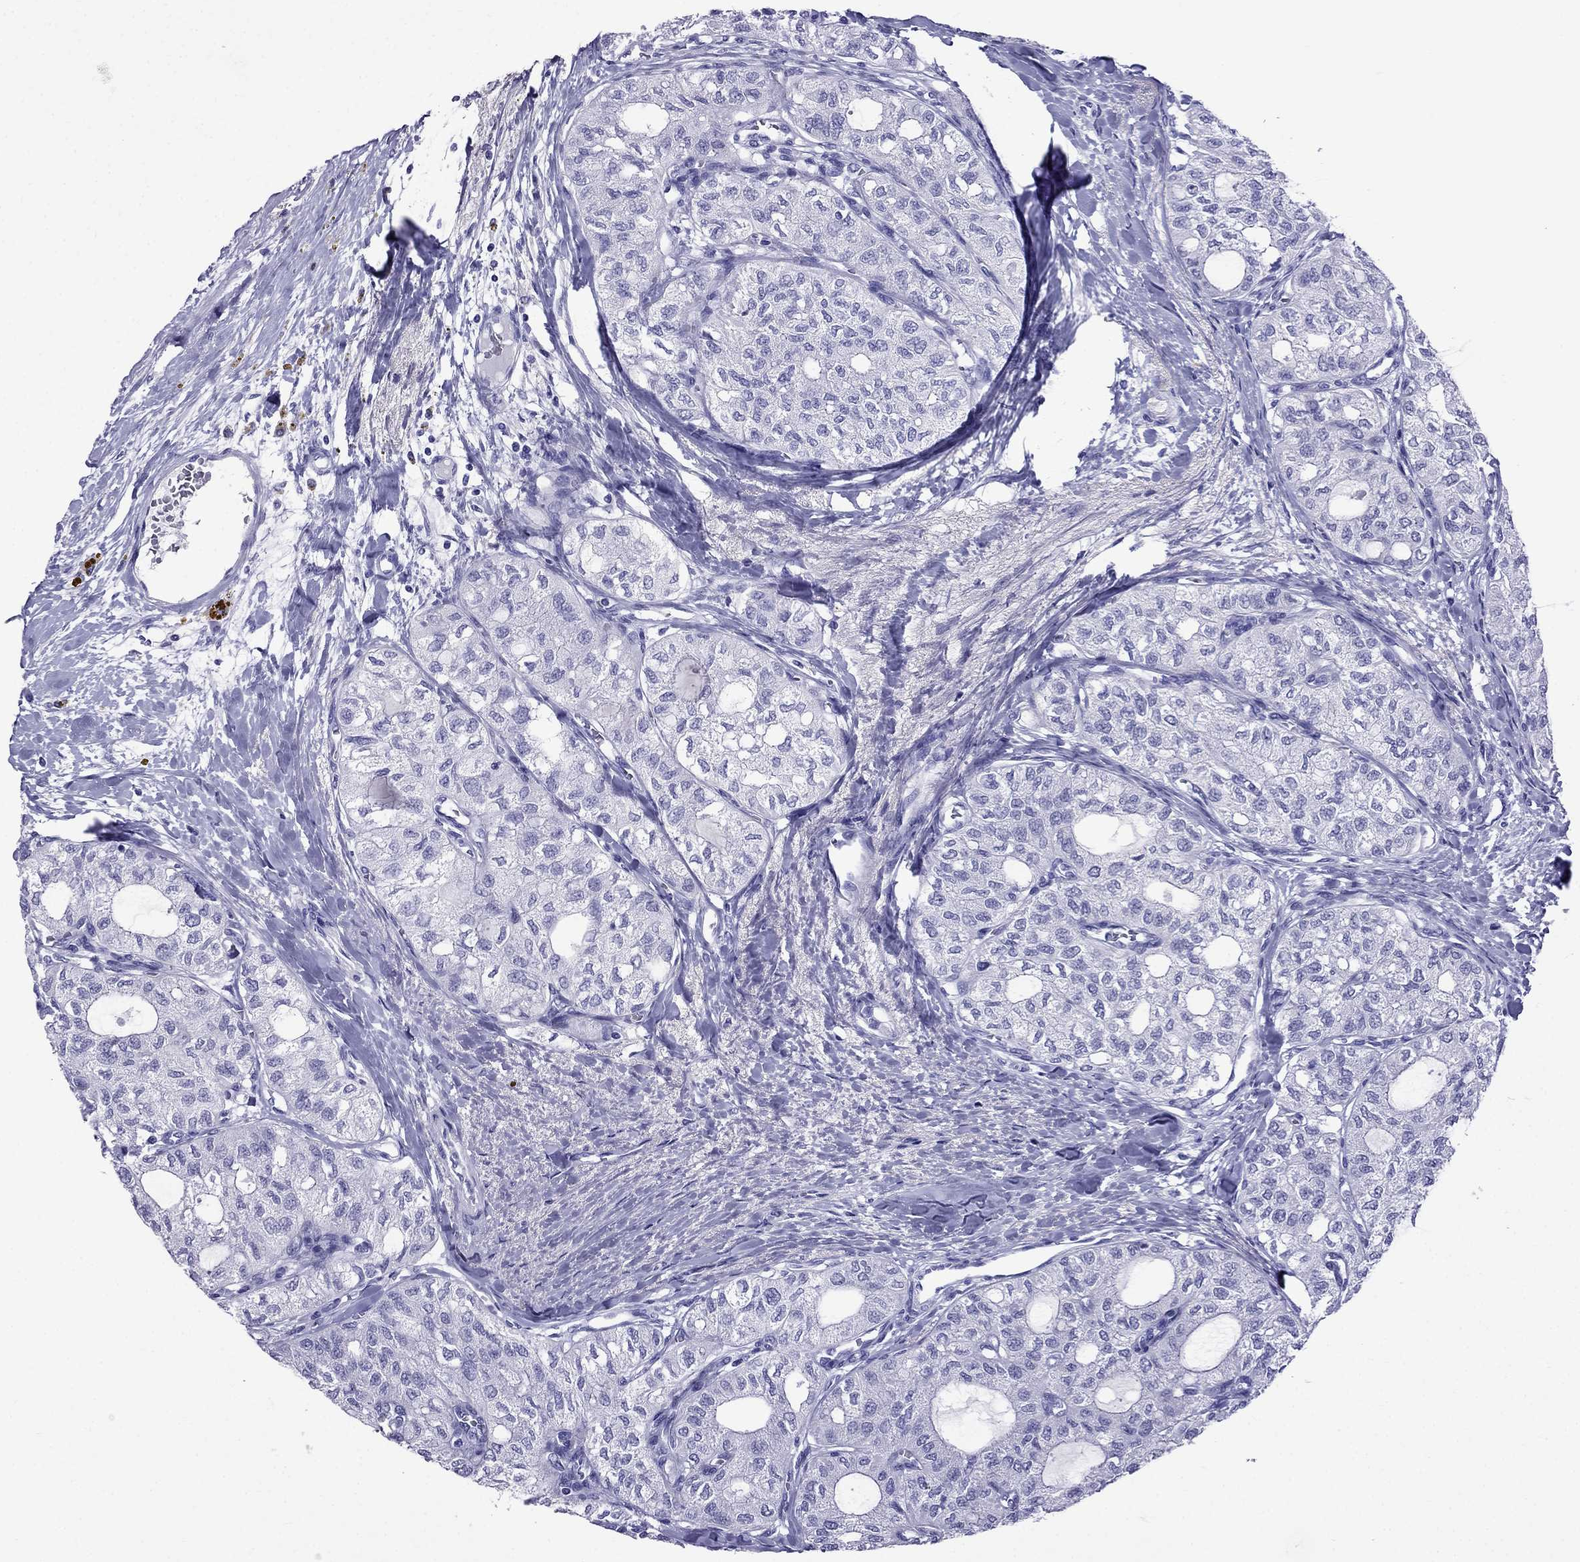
{"staining": {"intensity": "negative", "quantity": "none", "location": "none"}, "tissue": "thyroid cancer", "cell_type": "Tumor cells", "image_type": "cancer", "snomed": [{"axis": "morphology", "description": "Follicular adenoma carcinoma, NOS"}, {"axis": "topography", "description": "Thyroid gland"}], "caption": "A high-resolution photomicrograph shows IHC staining of thyroid follicular adenoma carcinoma, which shows no significant staining in tumor cells. (Brightfield microscopy of DAB immunohistochemistry (IHC) at high magnification).", "gene": "ARR3", "patient": {"sex": "male", "age": 75}}